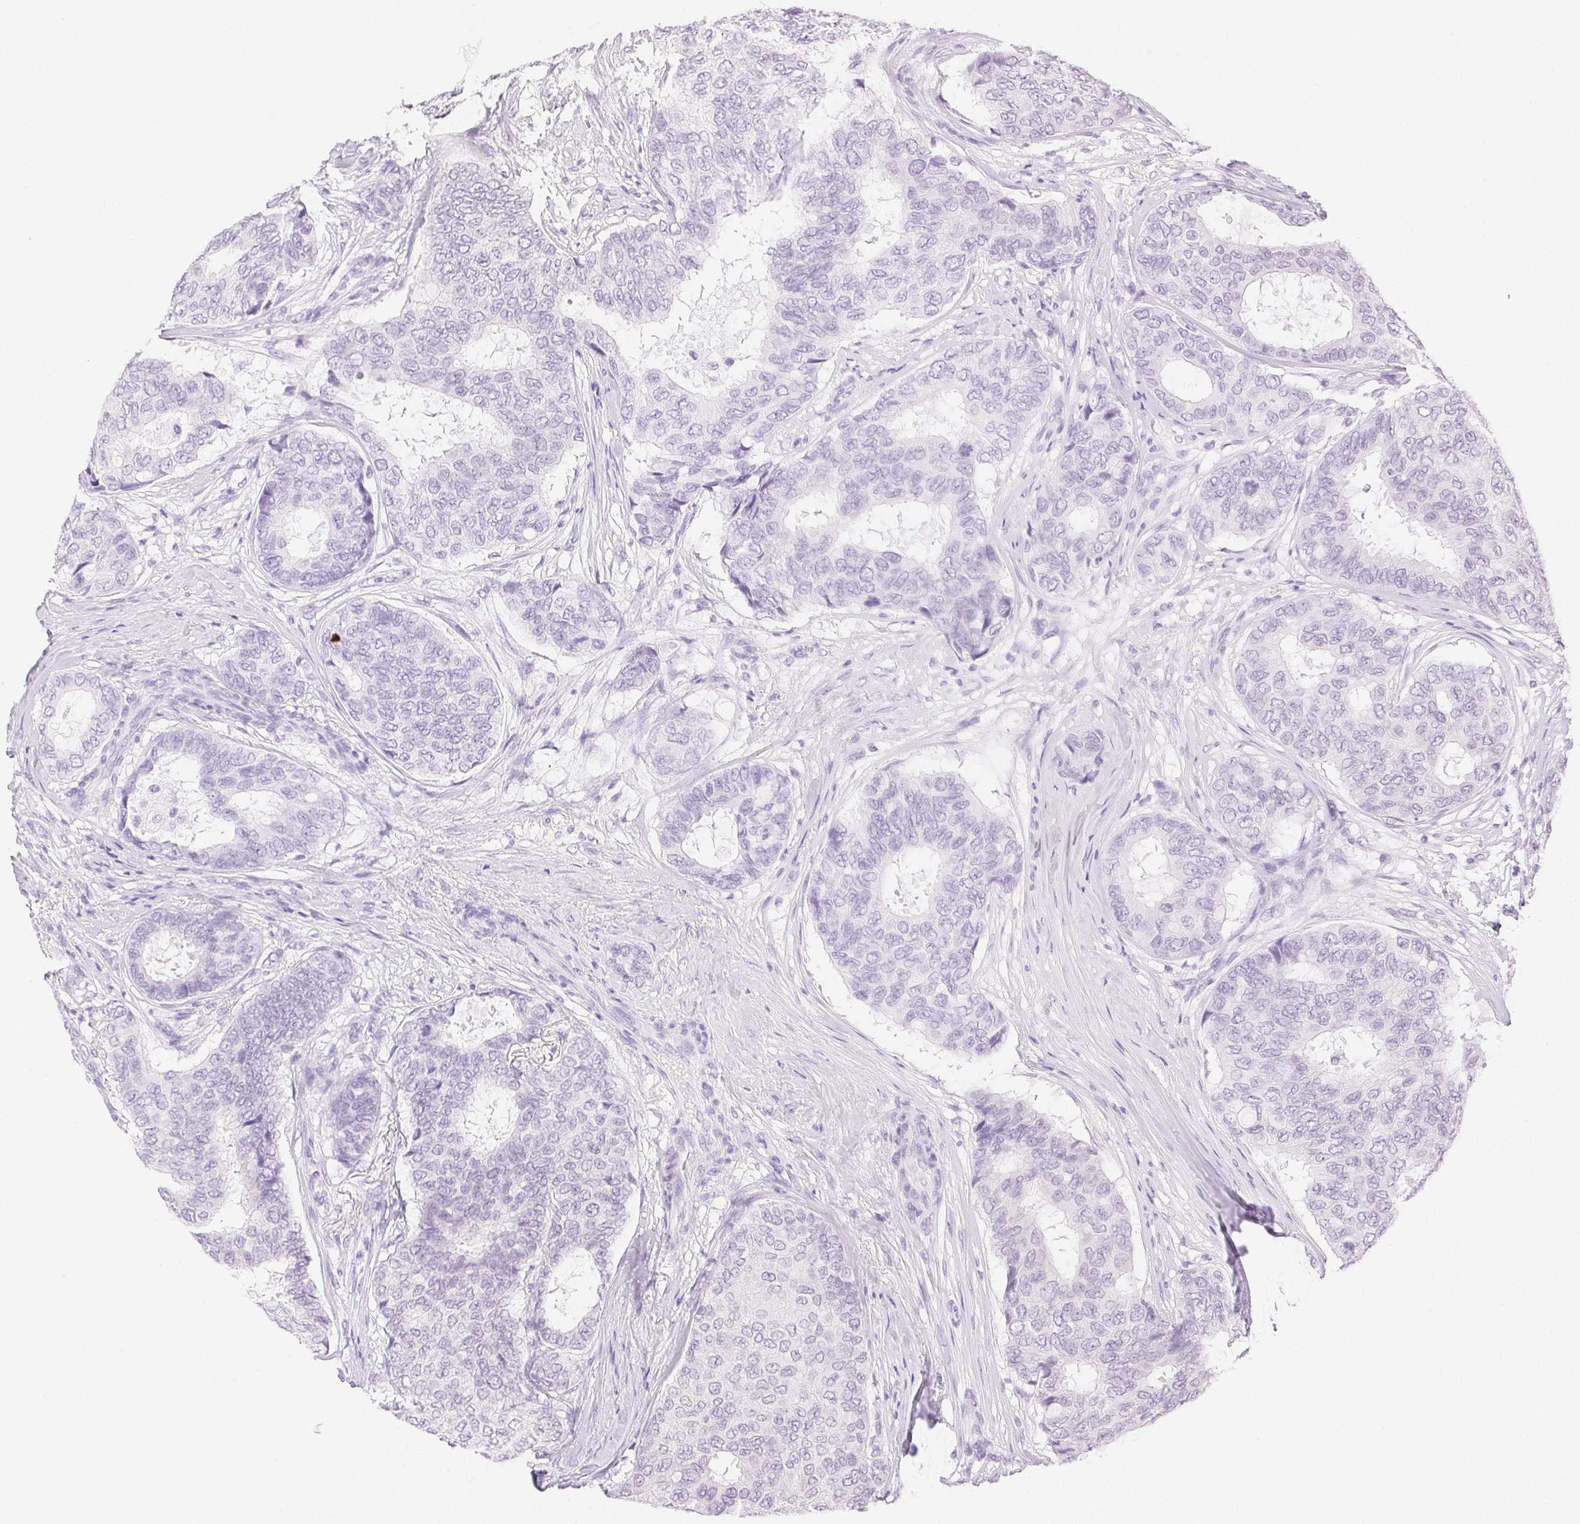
{"staining": {"intensity": "negative", "quantity": "none", "location": "none"}, "tissue": "breast cancer", "cell_type": "Tumor cells", "image_type": "cancer", "snomed": [{"axis": "morphology", "description": "Duct carcinoma"}, {"axis": "topography", "description": "Breast"}], "caption": "A histopathology image of human breast cancer (intraductal carcinoma) is negative for staining in tumor cells.", "gene": "SPACA4", "patient": {"sex": "female", "age": 75}}